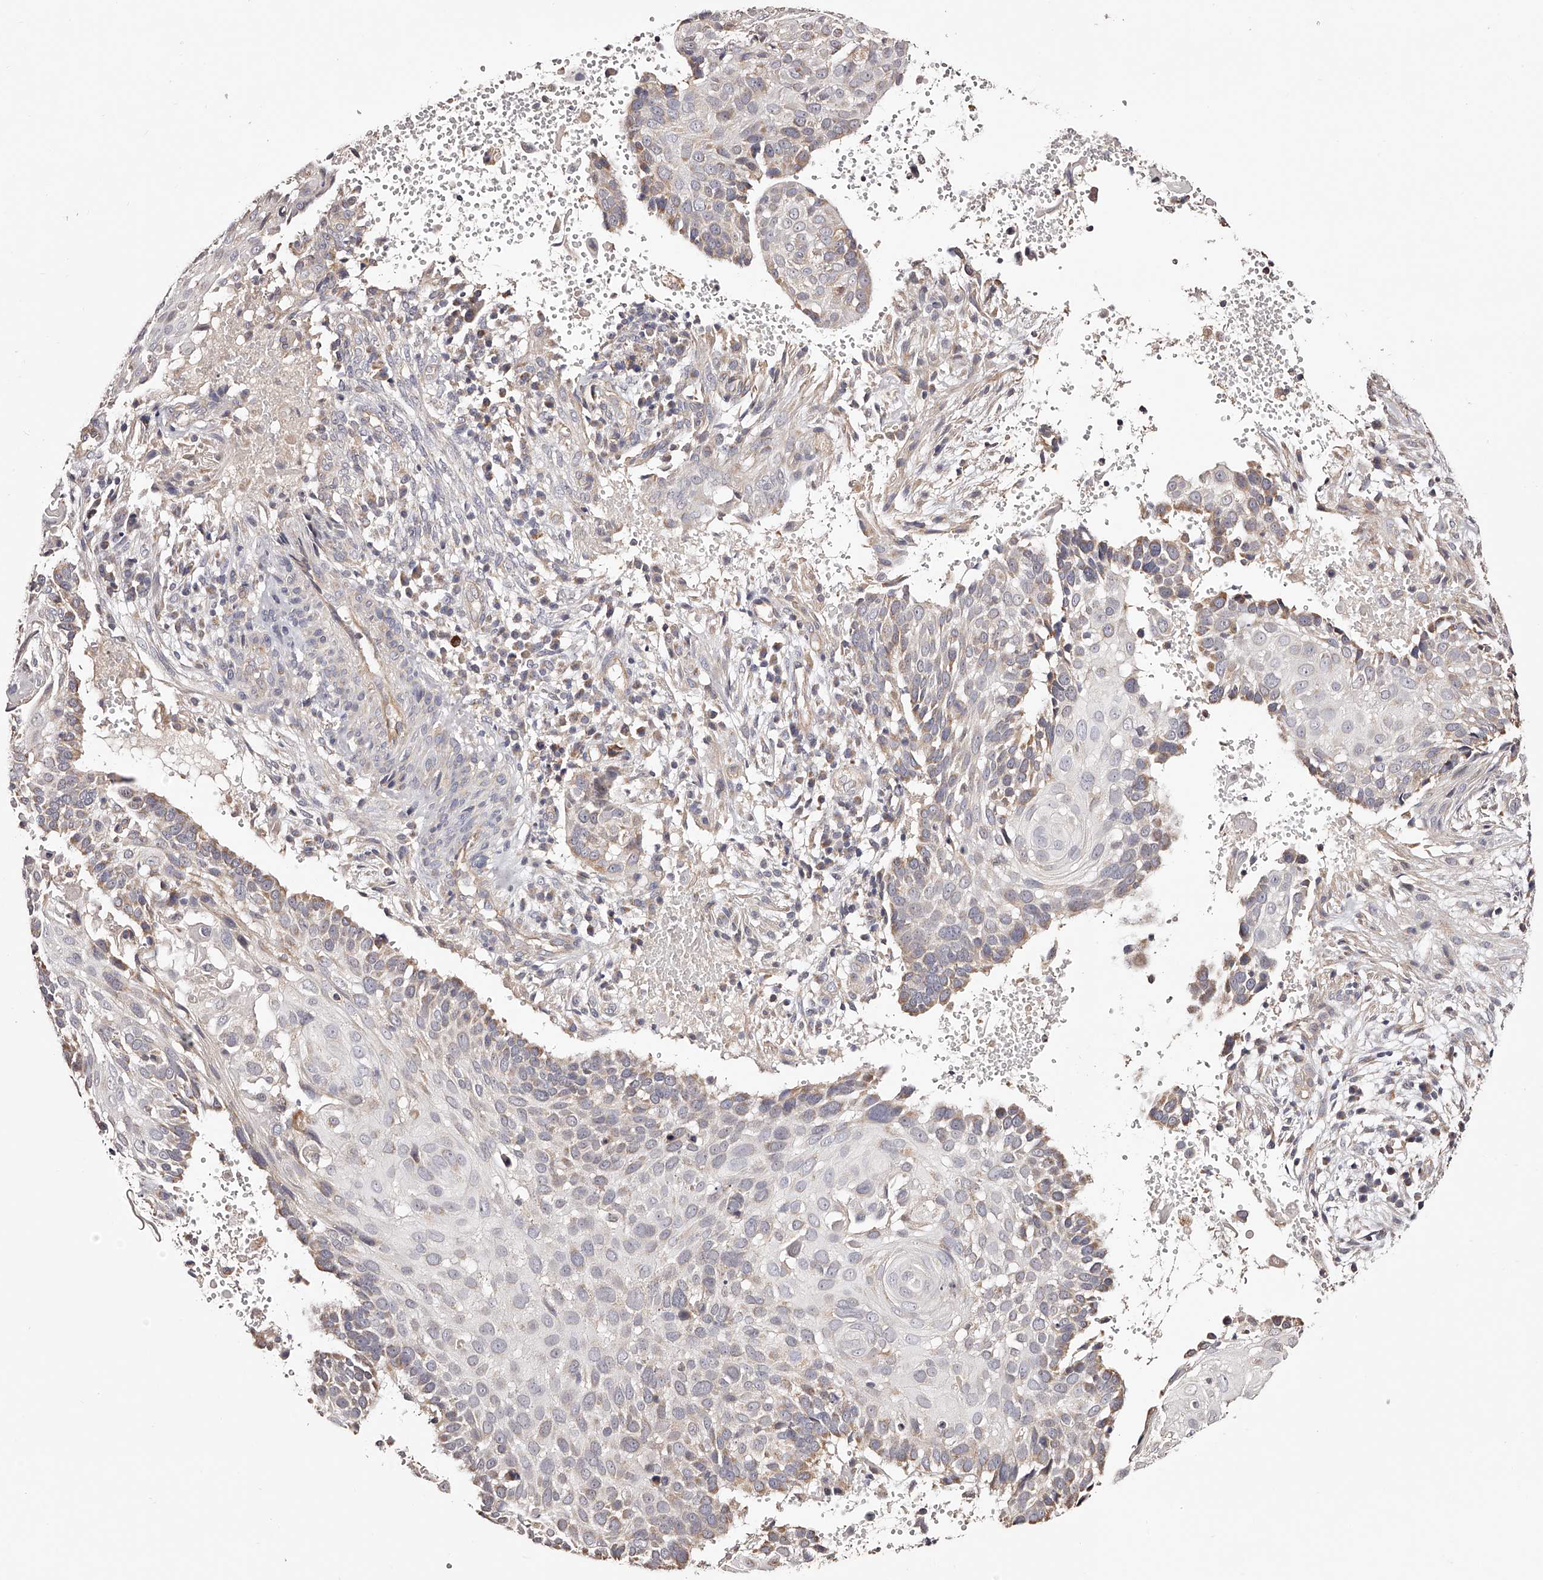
{"staining": {"intensity": "weak", "quantity": "<25%", "location": "cytoplasmic/membranous"}, "tissue": "cervical cancer", "cell_type": "Tumor cells", "image_type": "cancer", "snomed": [{"axis": "morphology", "description": "Squamous cell carcinoma, NOS"}, {"axis": "topography", "description": "Cervix"}], "caption": "IHC histopathology image of human cervical squamous cell carcinoma stained for a protein (brown), which demonstrates no positivity in tumor cells.", "gene": "USP21", "patient": {"sex": "female", "age": 74}}